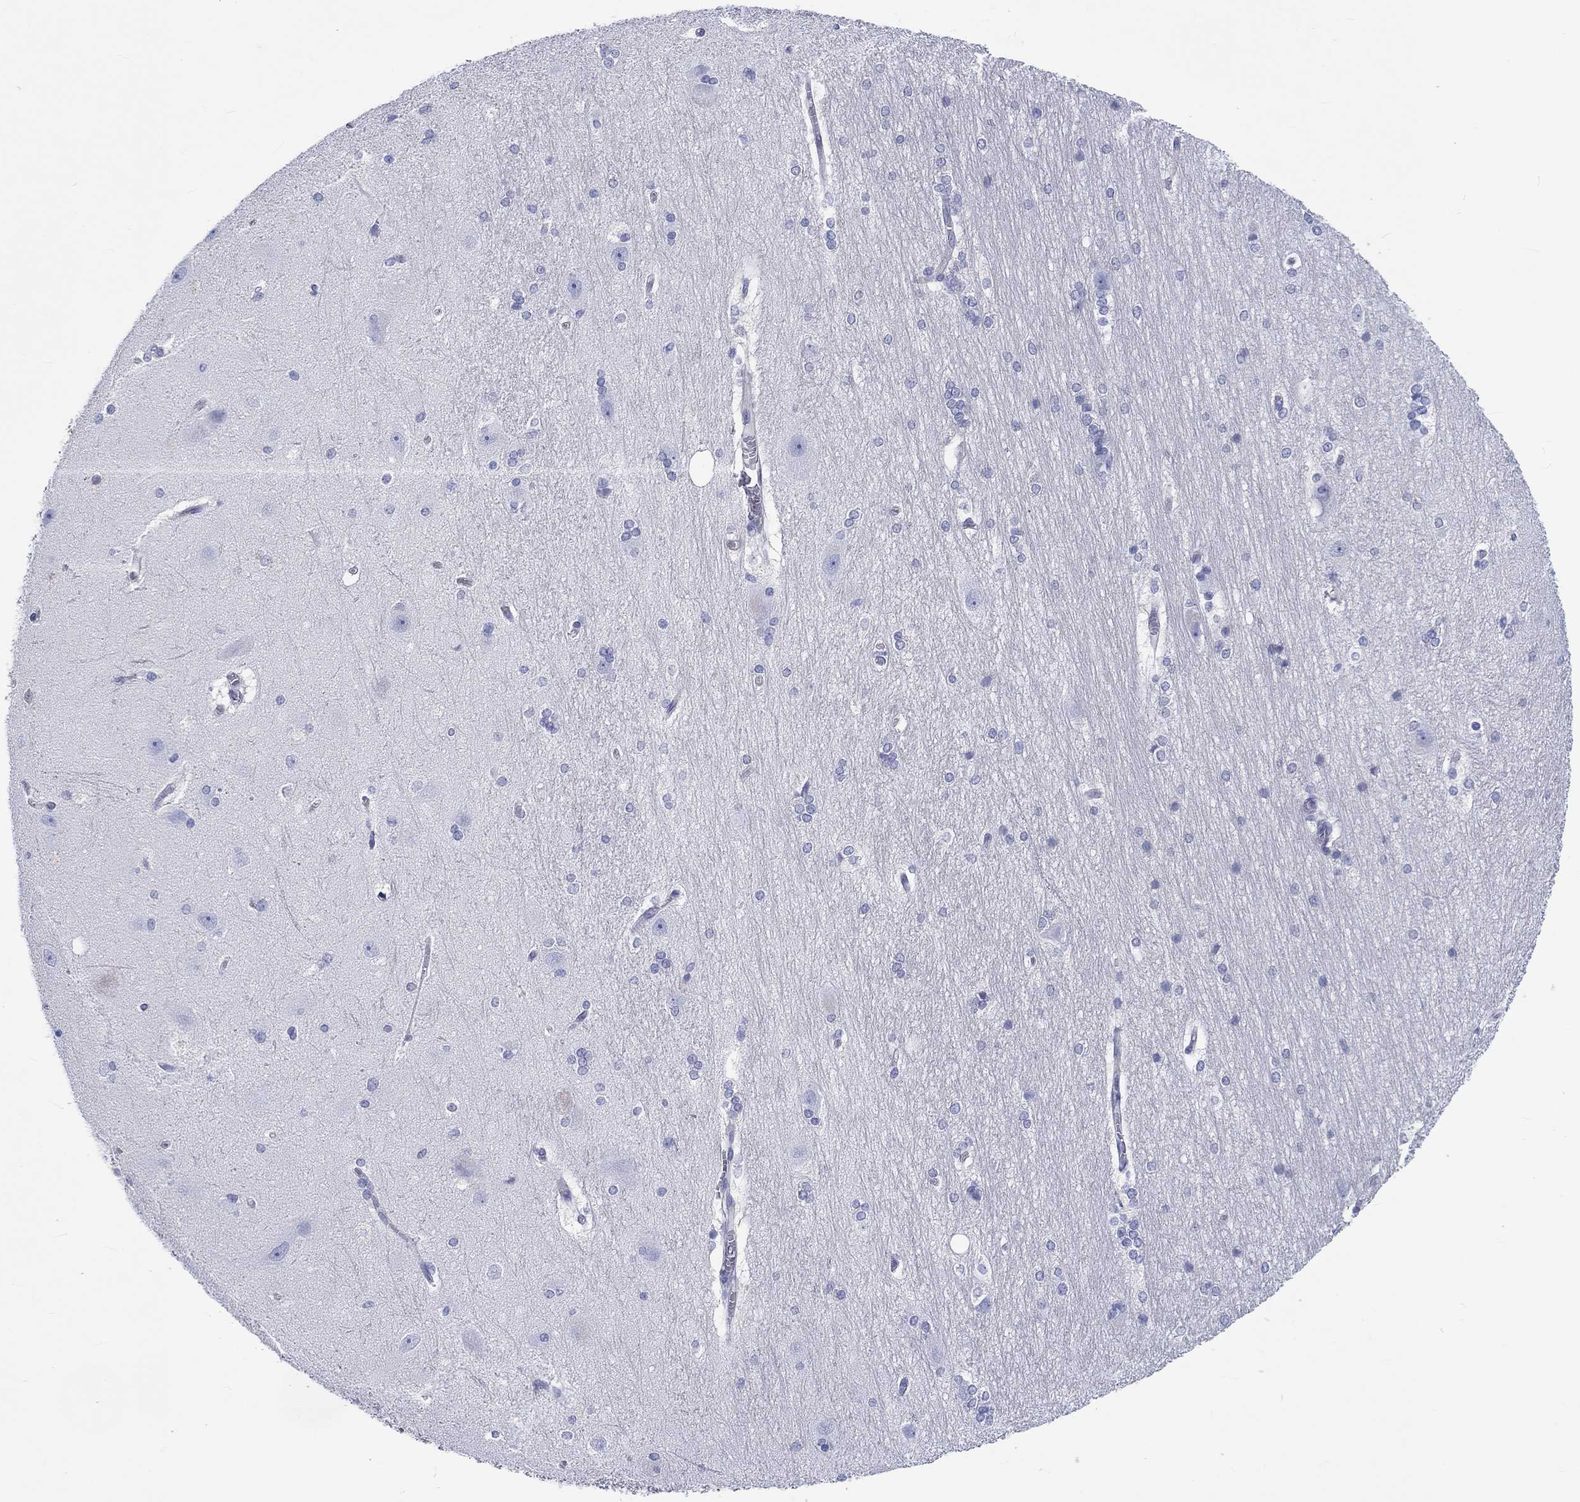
{"staining": {"intensity": "negative", "quantity": "none", "location": "none"}, "tissue": "hippocampus", "cell_type": "Glial cells", "image_type": "normal", "snomed": [{"axis": "morphology", "description": "Normal tissue, NOS"}, {"axis": "topography", "description": "Cerebral cortex"}, {"axis": "topography", "description": "Hippocampus"}], "caption": "DAB (3,3'-diaminobenzidine) immunohistochemical staining of normal hippocampus displays no significant expression in glial cells. Brightfield microscopy of immunohistochemistry (IHC) stained with DAB (brown) and hematoxylin (blue), captured at high magnification.", "gene": "CDY1B", "patient": {"sex": "female", "age": 19}}